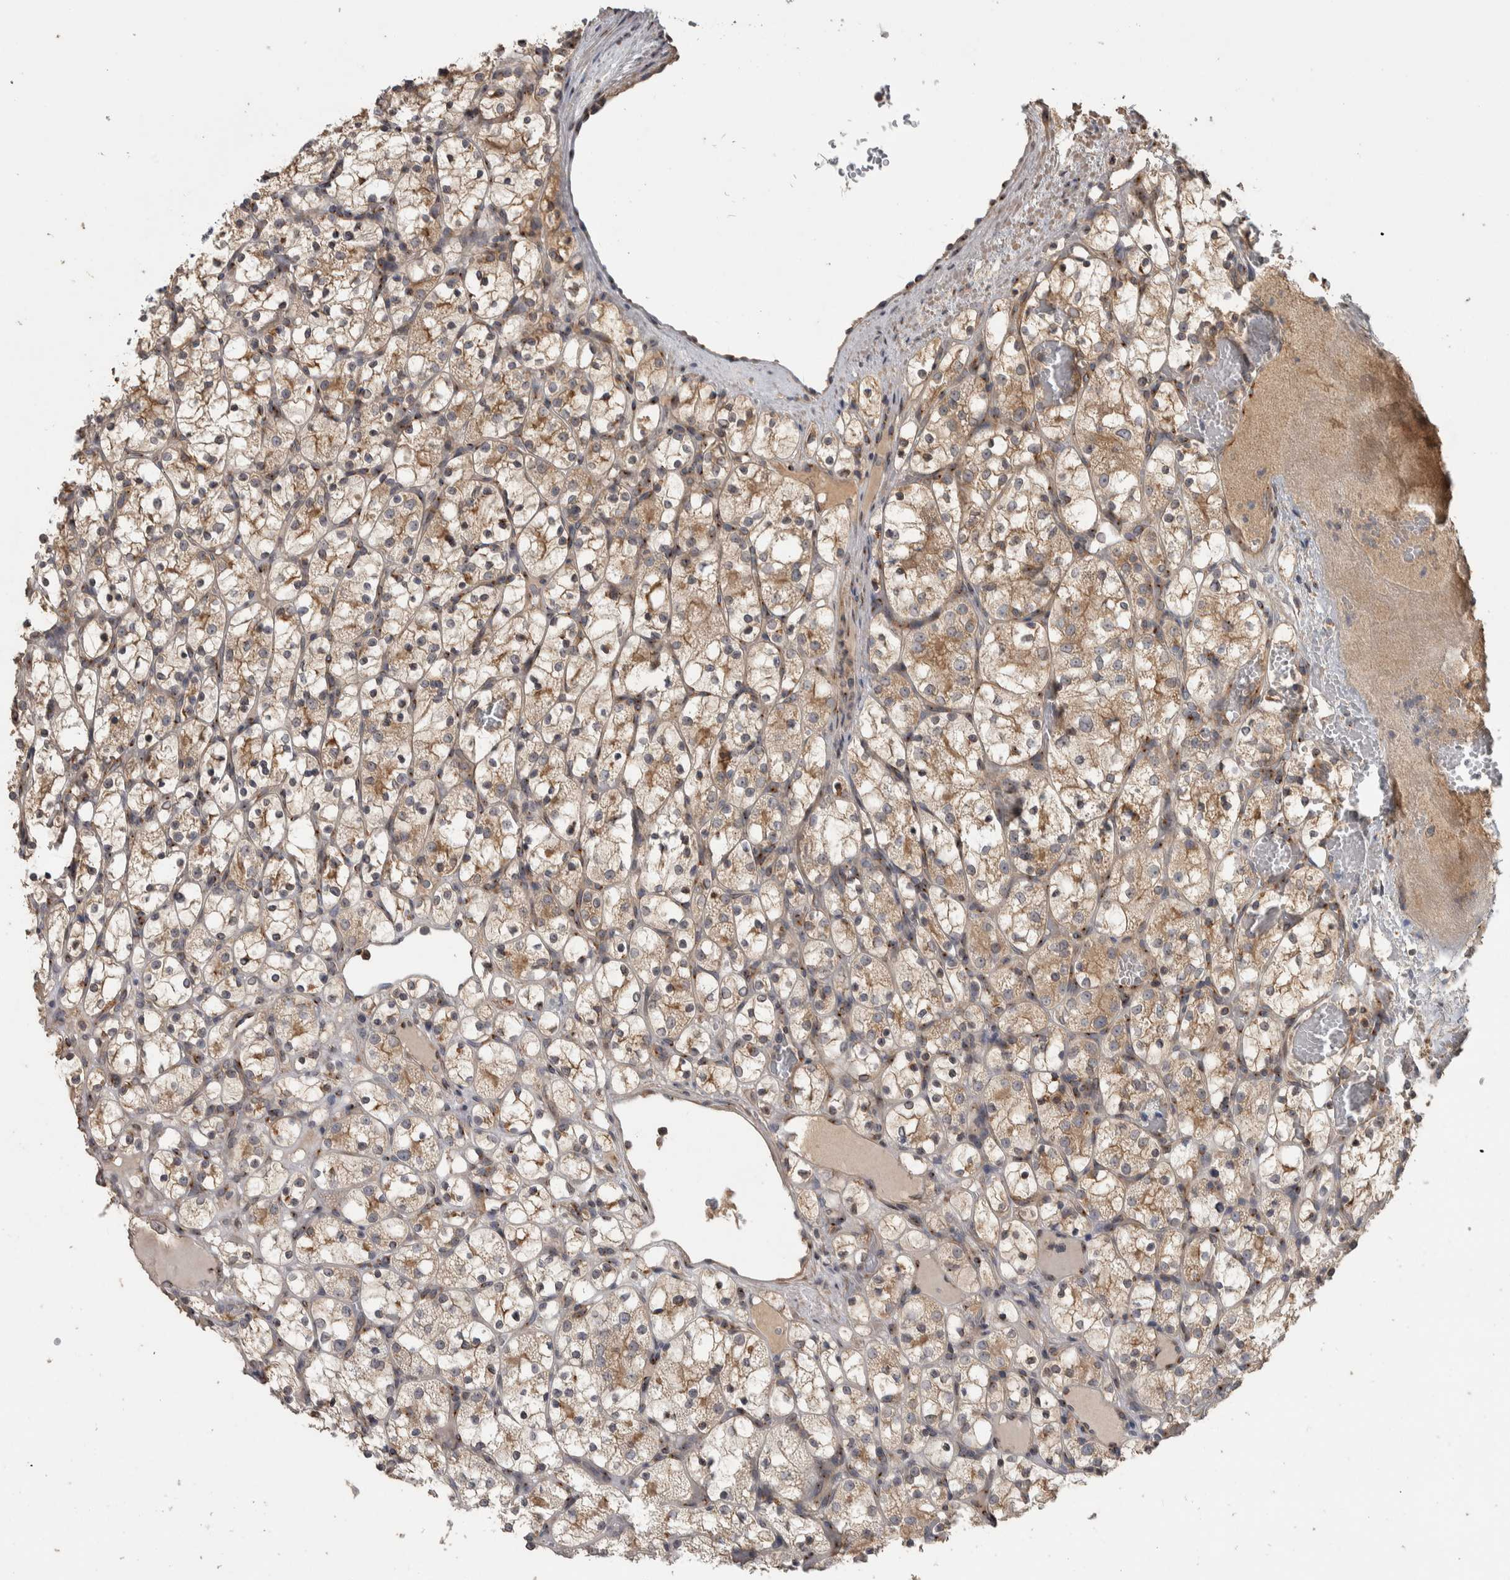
{"staining": {"intensity": "moderate", "quantity": ">75%", "location": "cytoplasmic/membranous"}, "tissue": "renal cancer", "cell_type": "Tumor cells", "image_type": "cancer", "snomed": [{"axis": "morphology", "description": "Adenocarcinoma, NOS"}, {"axis": "topography", "description": "Kidney"}], "caption": "A brown stain labels moderate cytoplasmic/membranous expression of a protein in renal cancer tumor cells.", "gene": "IFRD1", "patient": {"sex": "female", "age": 69}}